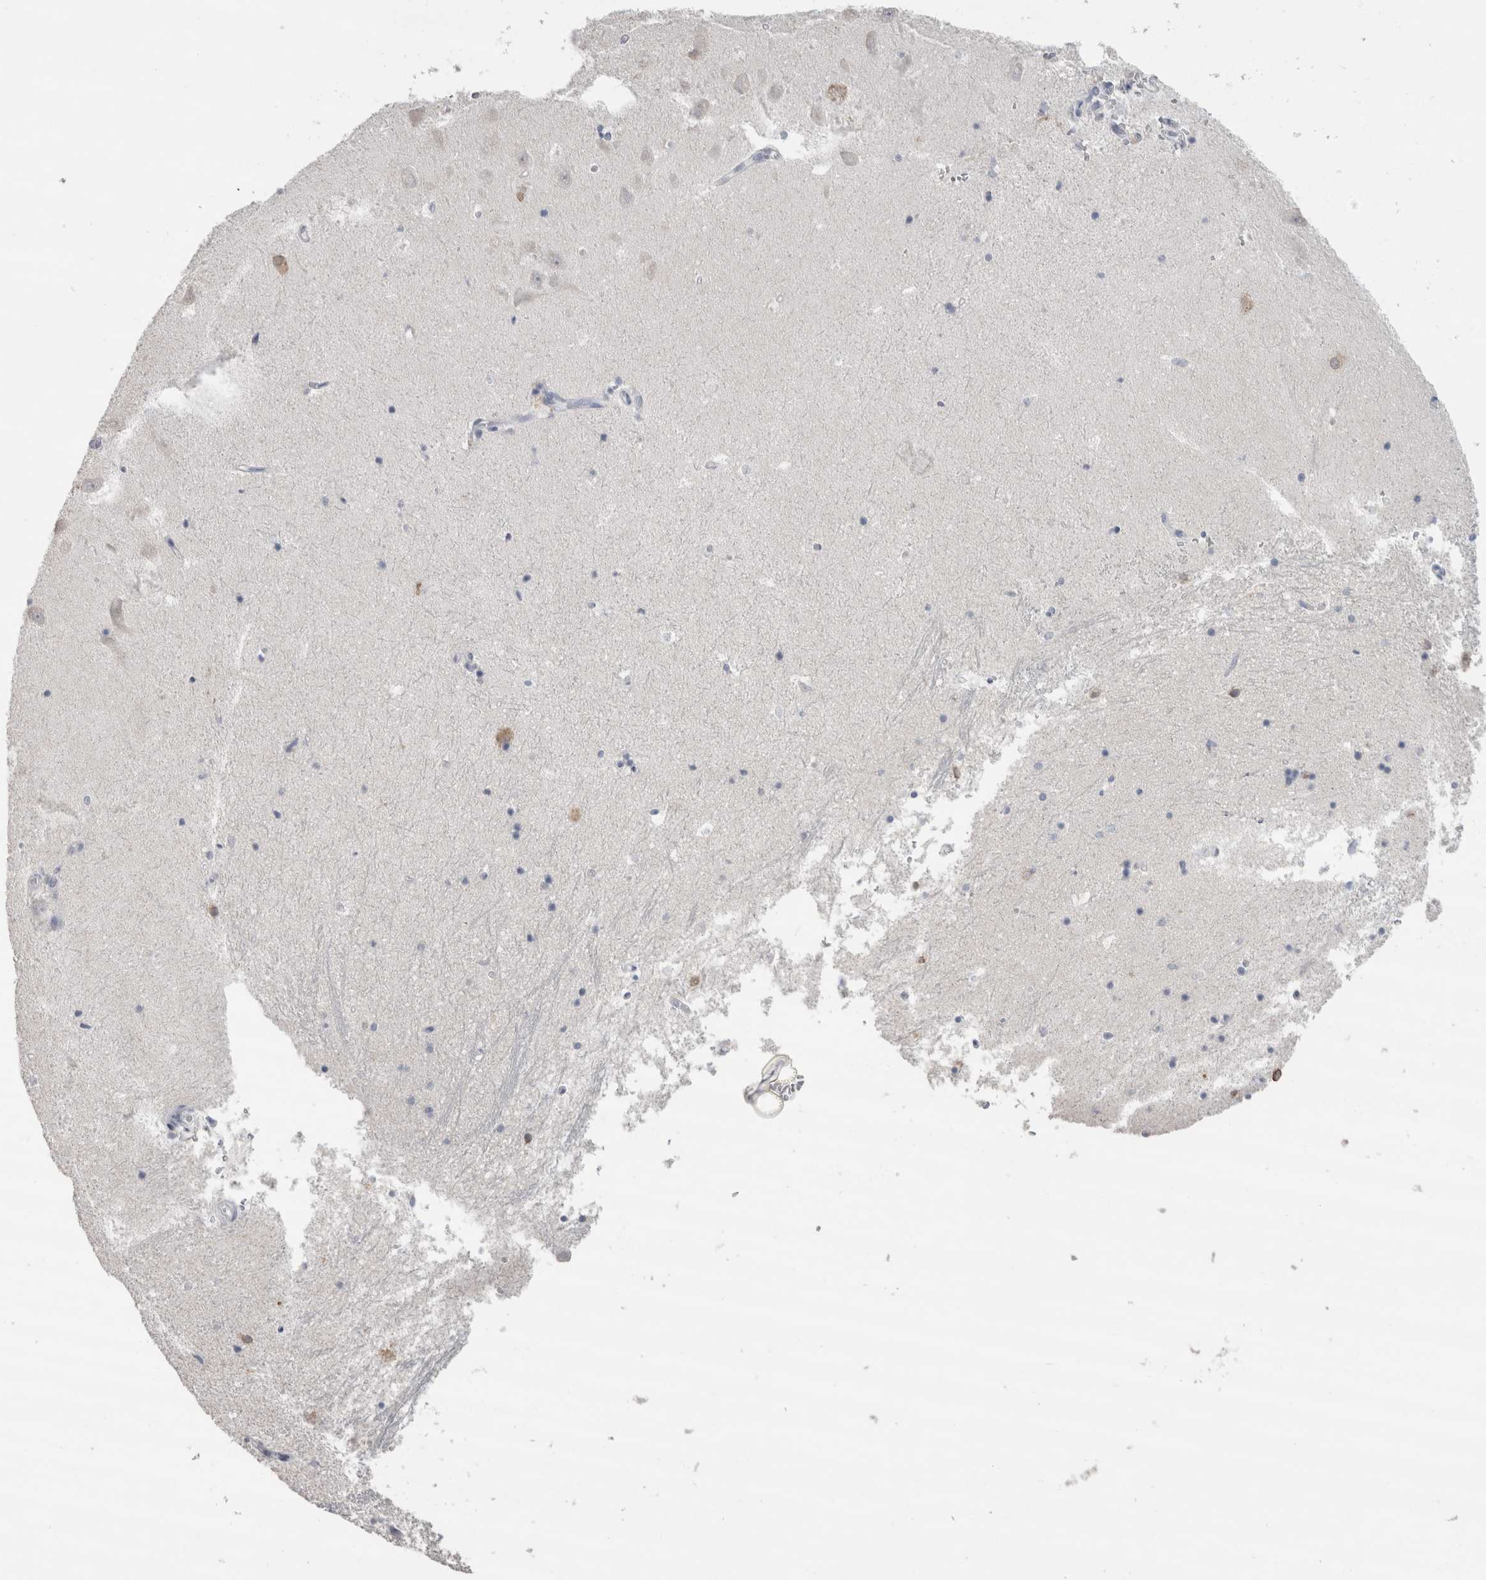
{"staining": {"intensity": "negative", "quantity": "none", "location": "none"}, "tissue": "hippocampus", "cell_type": "Glial cells", "image_type": "normal", "snomed": [{"axis": "morphology", "description": "Normal tissue, NOS"}, {"axis": "topography", "description": "Hippocampus"}], "caption": "IHC micrograph of unremarkable hippocampus: human hippocampus stained with DAB displays no significant protein positivity in glial cells. (Stains: DAB immunohistochemistry (IHC) with hematoxylin counter stain, Microscopy: brightfield microscopy at high magnification).", "gene": "CDH17", "patient": {"sex": "male", "age": 45}}